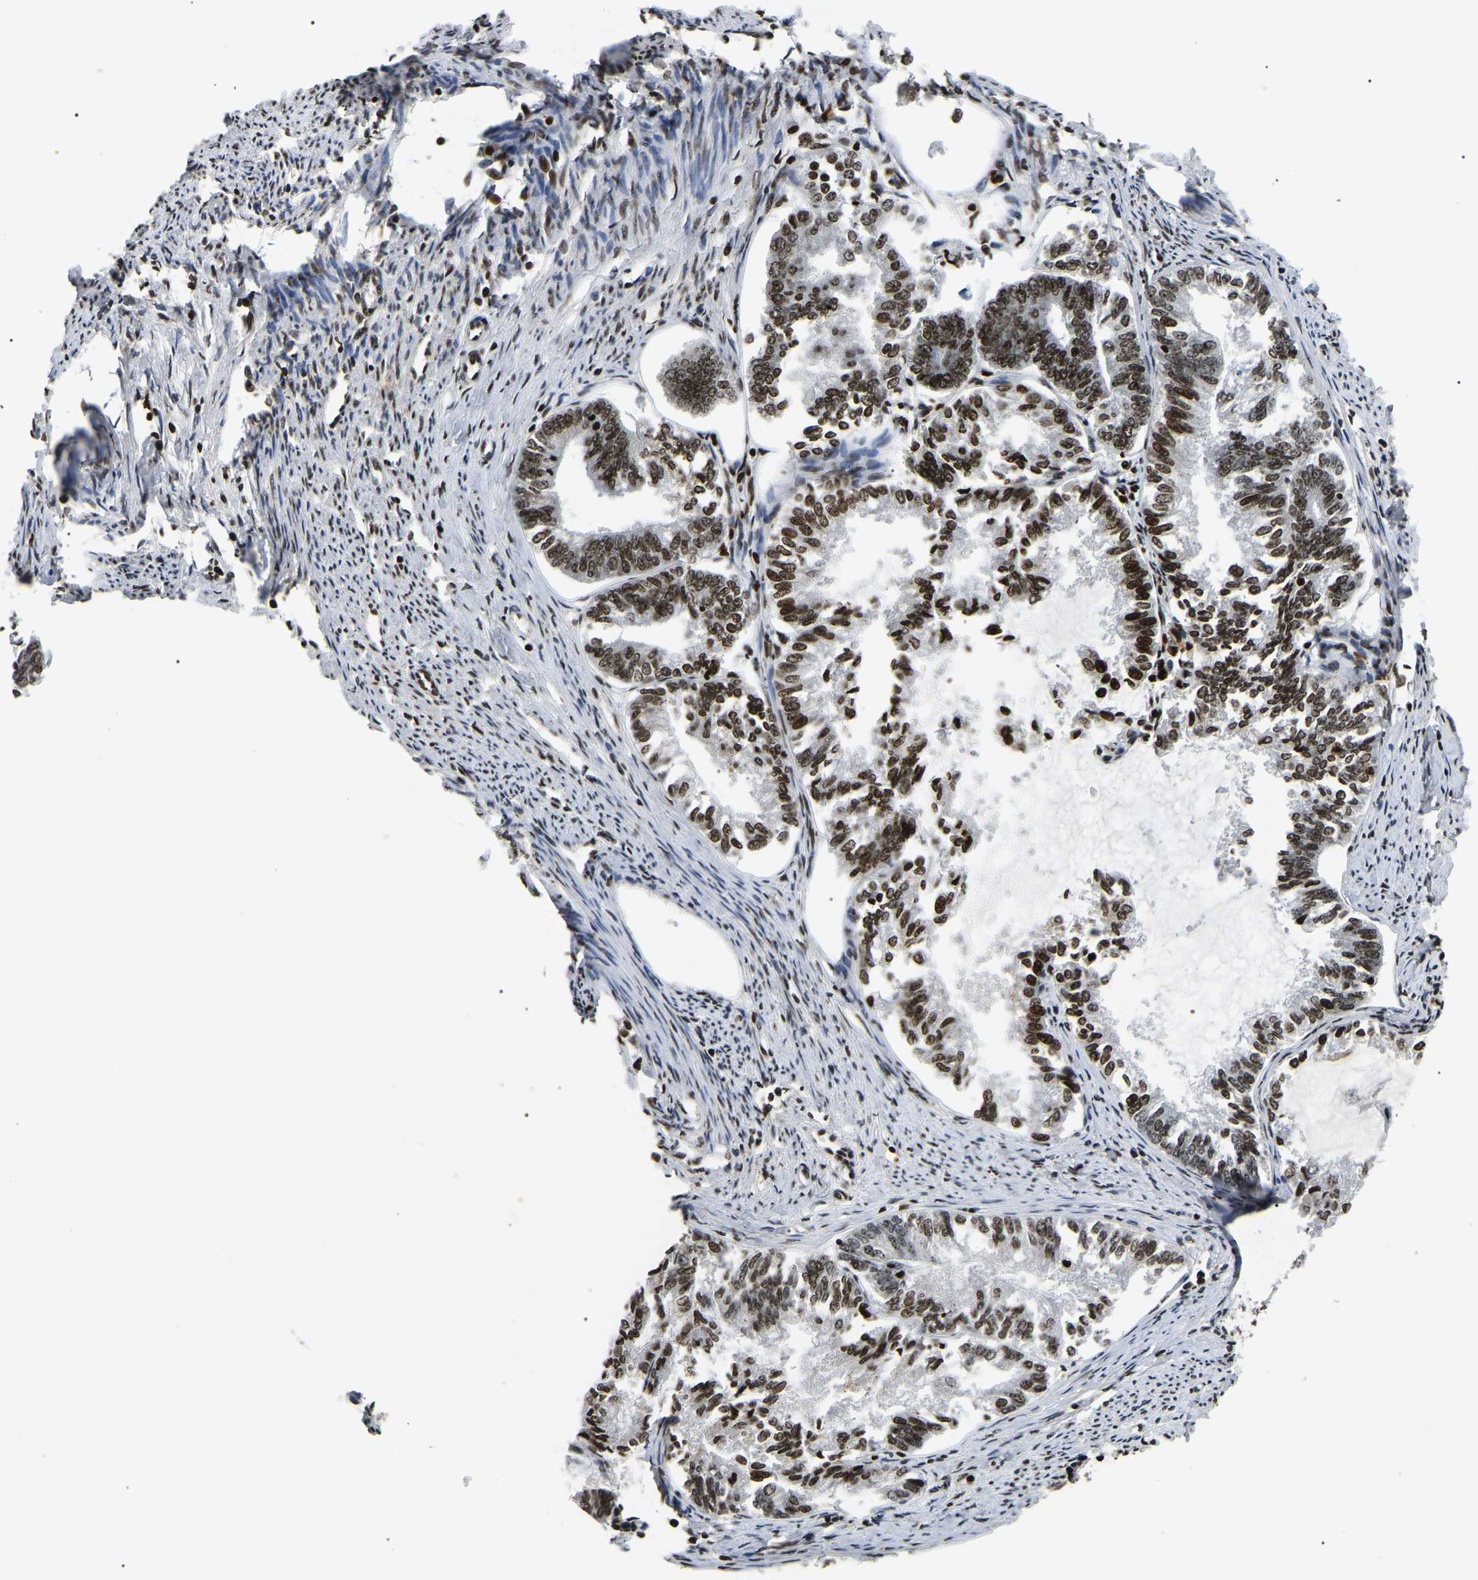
{"staining": {"intensity": "strong", "quantity": ">75%", "location": "nuclear"}, "tissue": "endometrial cancer", "cell_type": "Tumor cells", "image_type": "cancer", "snomed": [{"axis": "morphology", "description": "Adenocarcinoma, NOS"}, {"axis": "topography", "description": "Endometrium"}], "caption": "Immunohistochemical staining of endometrial cancer shows strong nuclear protein expression in about >75% of tumor cells.", "gene": "LRRC61", "patient": {"sex": "female", "age": 86}}